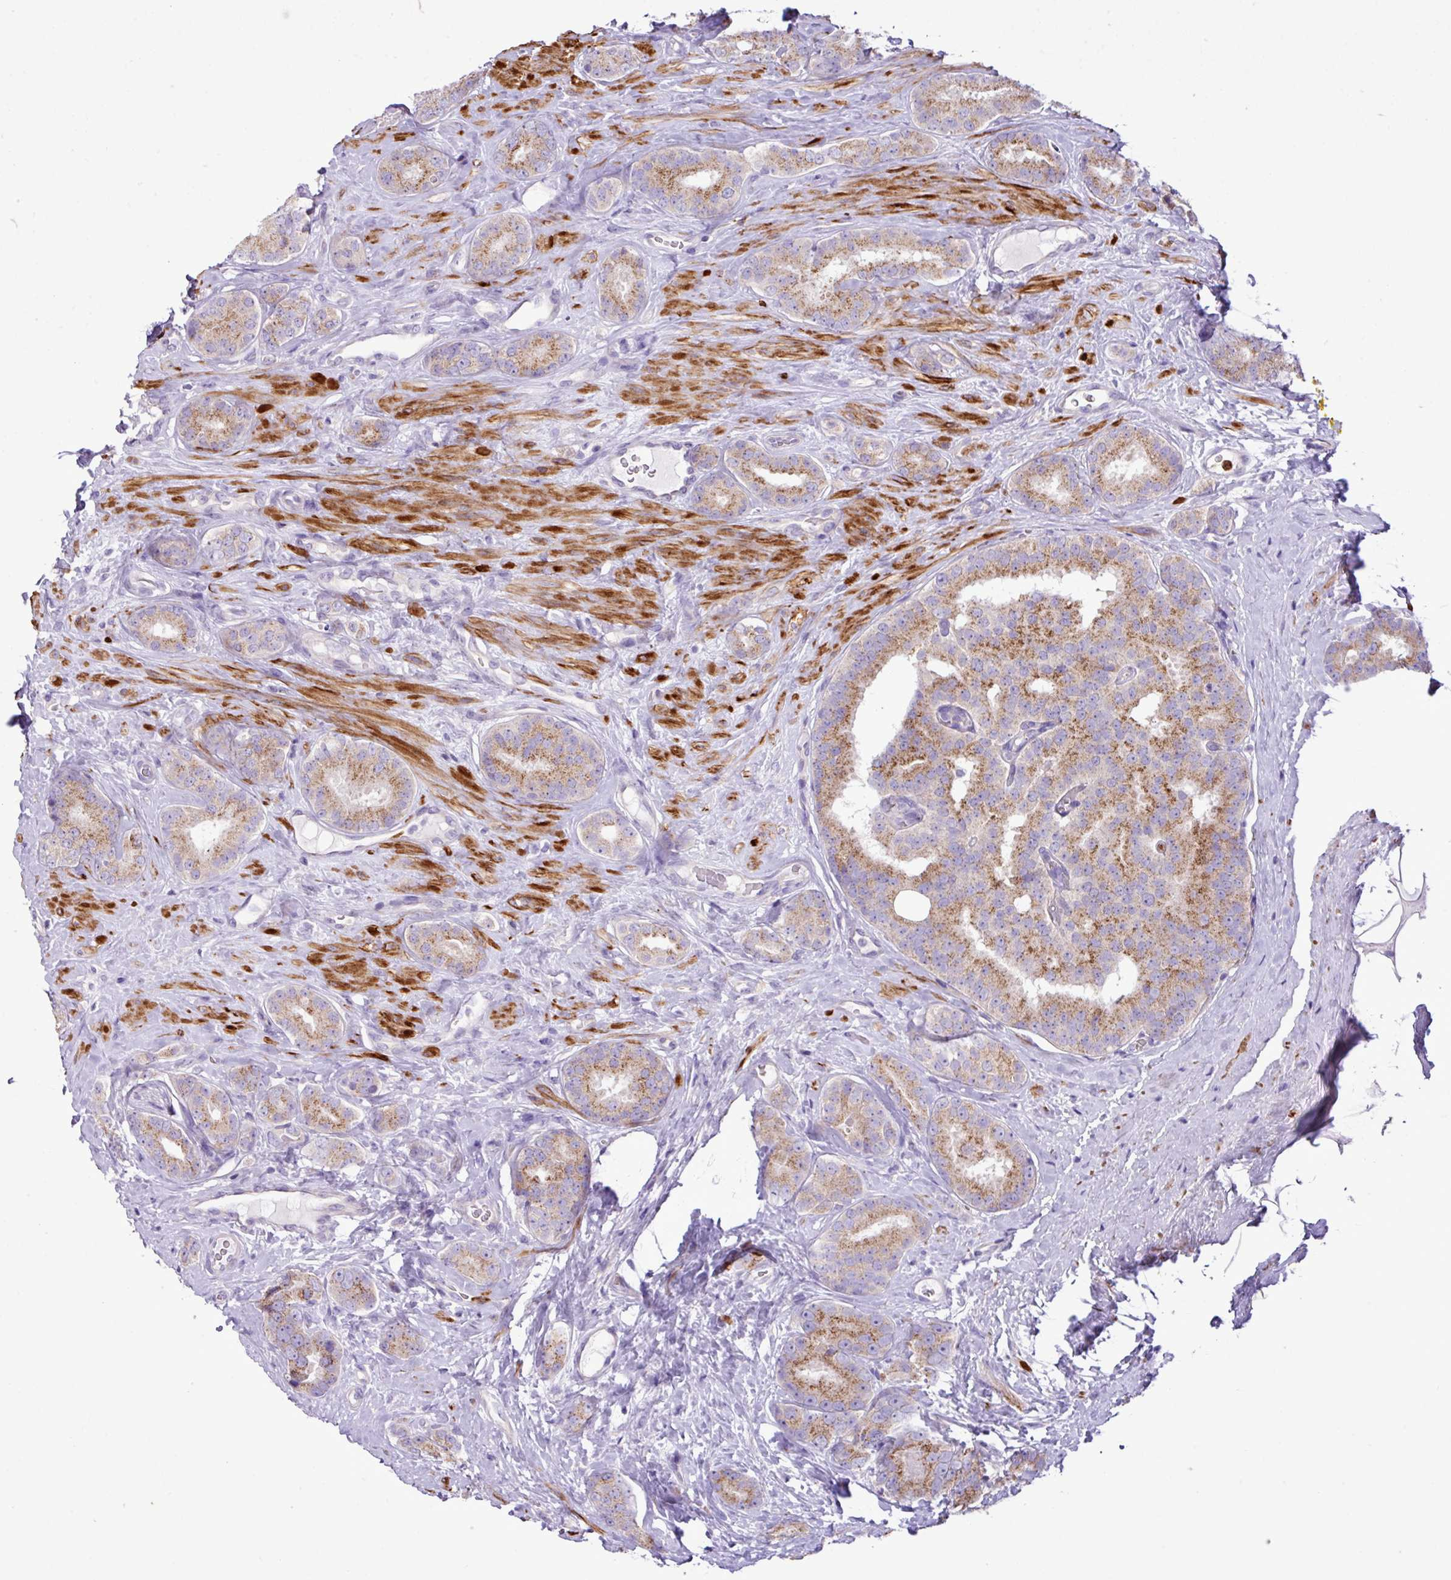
{"staining": {"intensity": "moderate", "quantity": ">75%", "location": "cytoplasmic/membranous"}, "tissue": "prostate cancer", "cell_type": "Tumor cells", "image_type": "cancer", "snomed": [{"axis": "morphology", "description": "Adenocarcinoma, High grade"}, {"axis": "topography", "description": "Prostate"}], "caption": "High-magnification brightfield microscopy of high-grade adenocarcinoma (prostate) stained with DAB (brown) and counterstained with hematoxylin (blue). tumor cells exhibit moderate cytoplasmic/membranous positivity is identified in approximately>75% of cells.", "gene": "ZSCAN5A", "patient": {"sex": "male", "age": 63}}